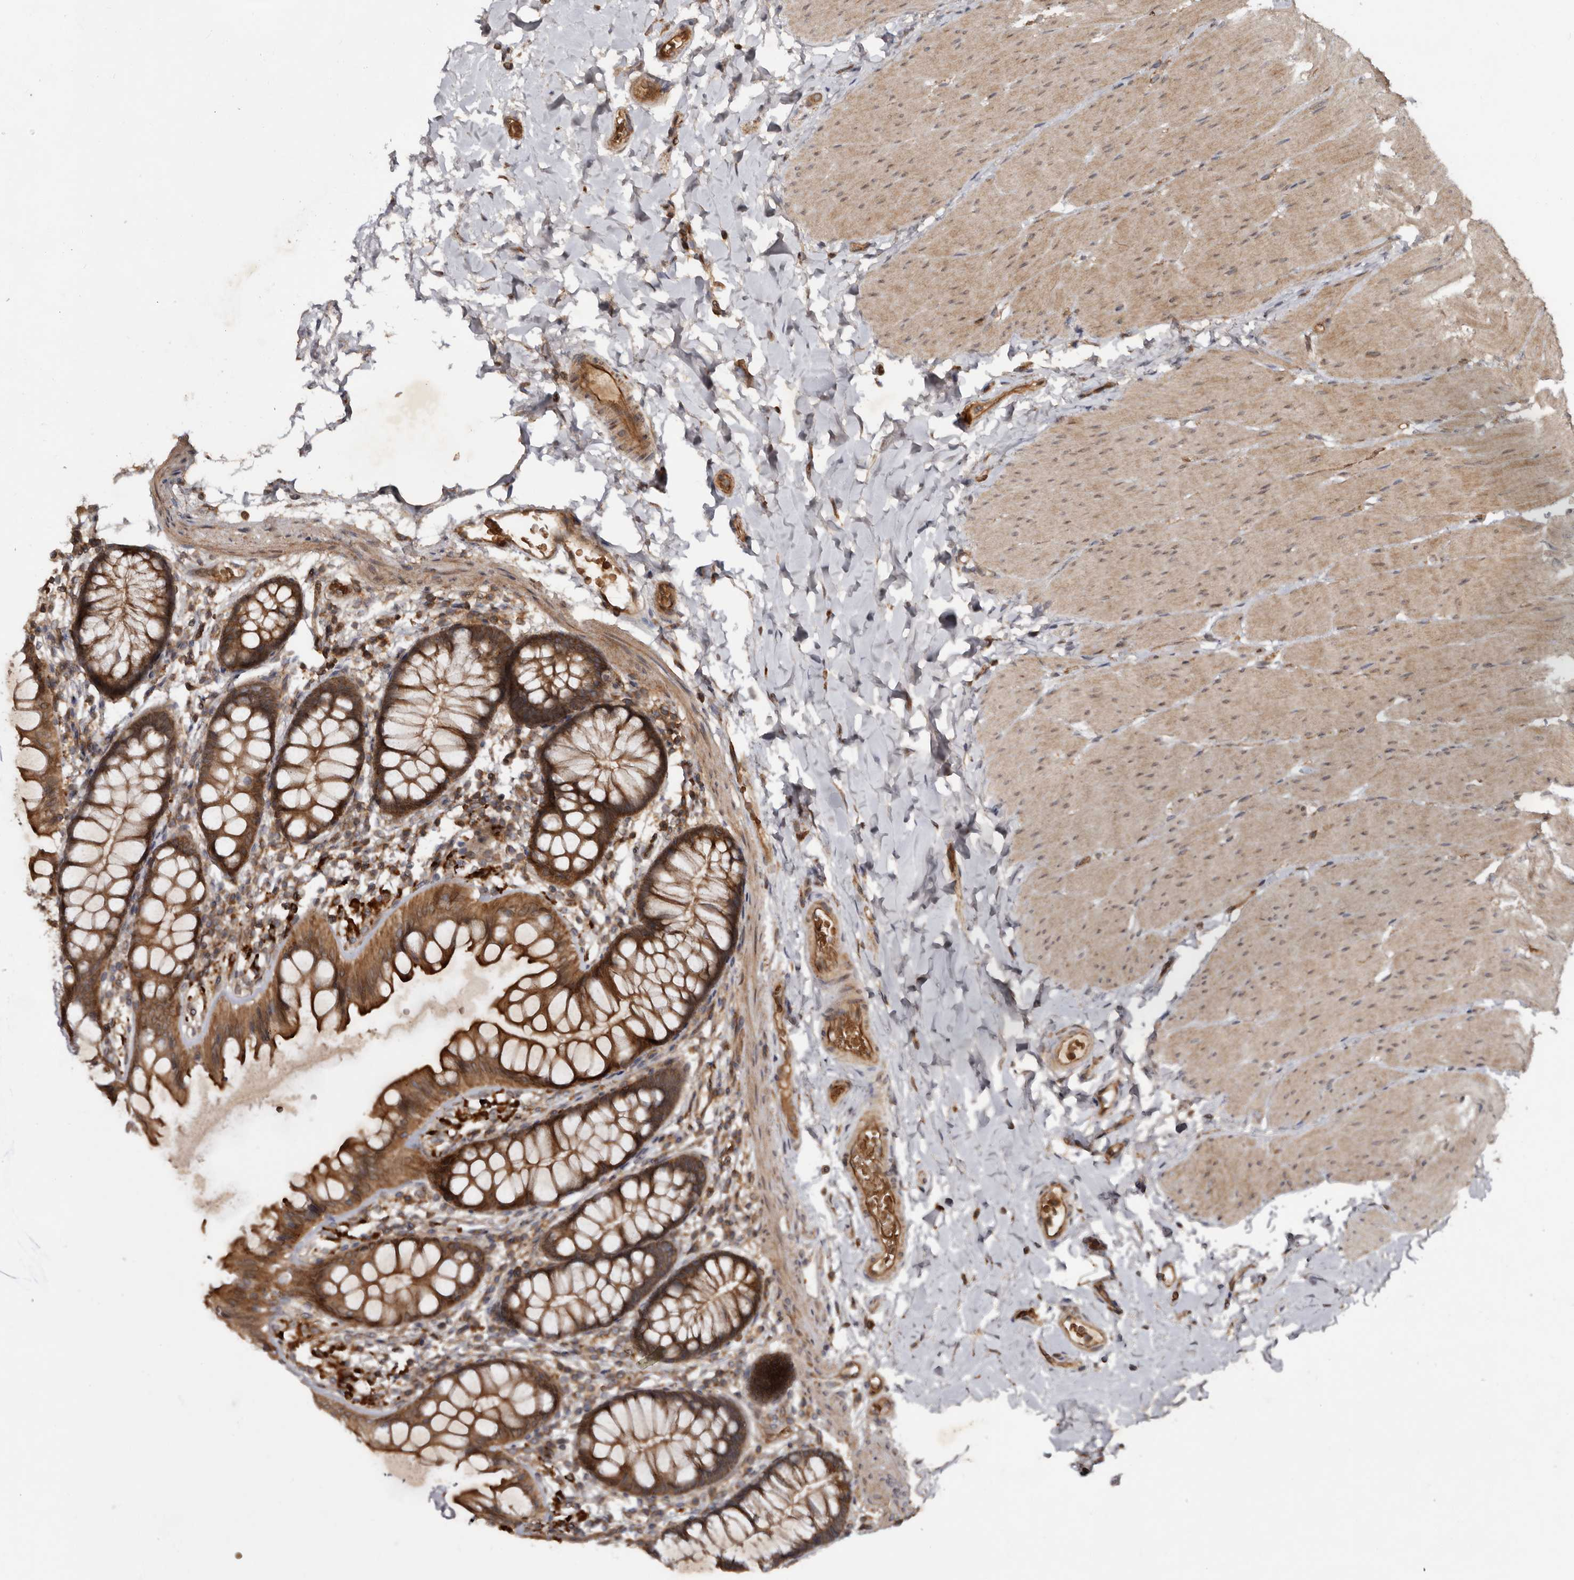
{"staining": {"intensity": "strong", "quantity": ">75%", "location": "cytoplasmic/membranous"}, "tissue": "colon", "cell_type": "Endothelial cells", "image_type": "normal", "snomed": [{"axis": "morphology", "description": "Normal tissue, NOS"}, {"axis": "topography", "description": "Colon"}], "caption": "The image exhibits staining of benign colon, revealing strong cytoplasmic/membranous protein staining (brown color) within endothelial cells.", "gene": "STK36", "patient": {"sex": "female", "age": 62}}